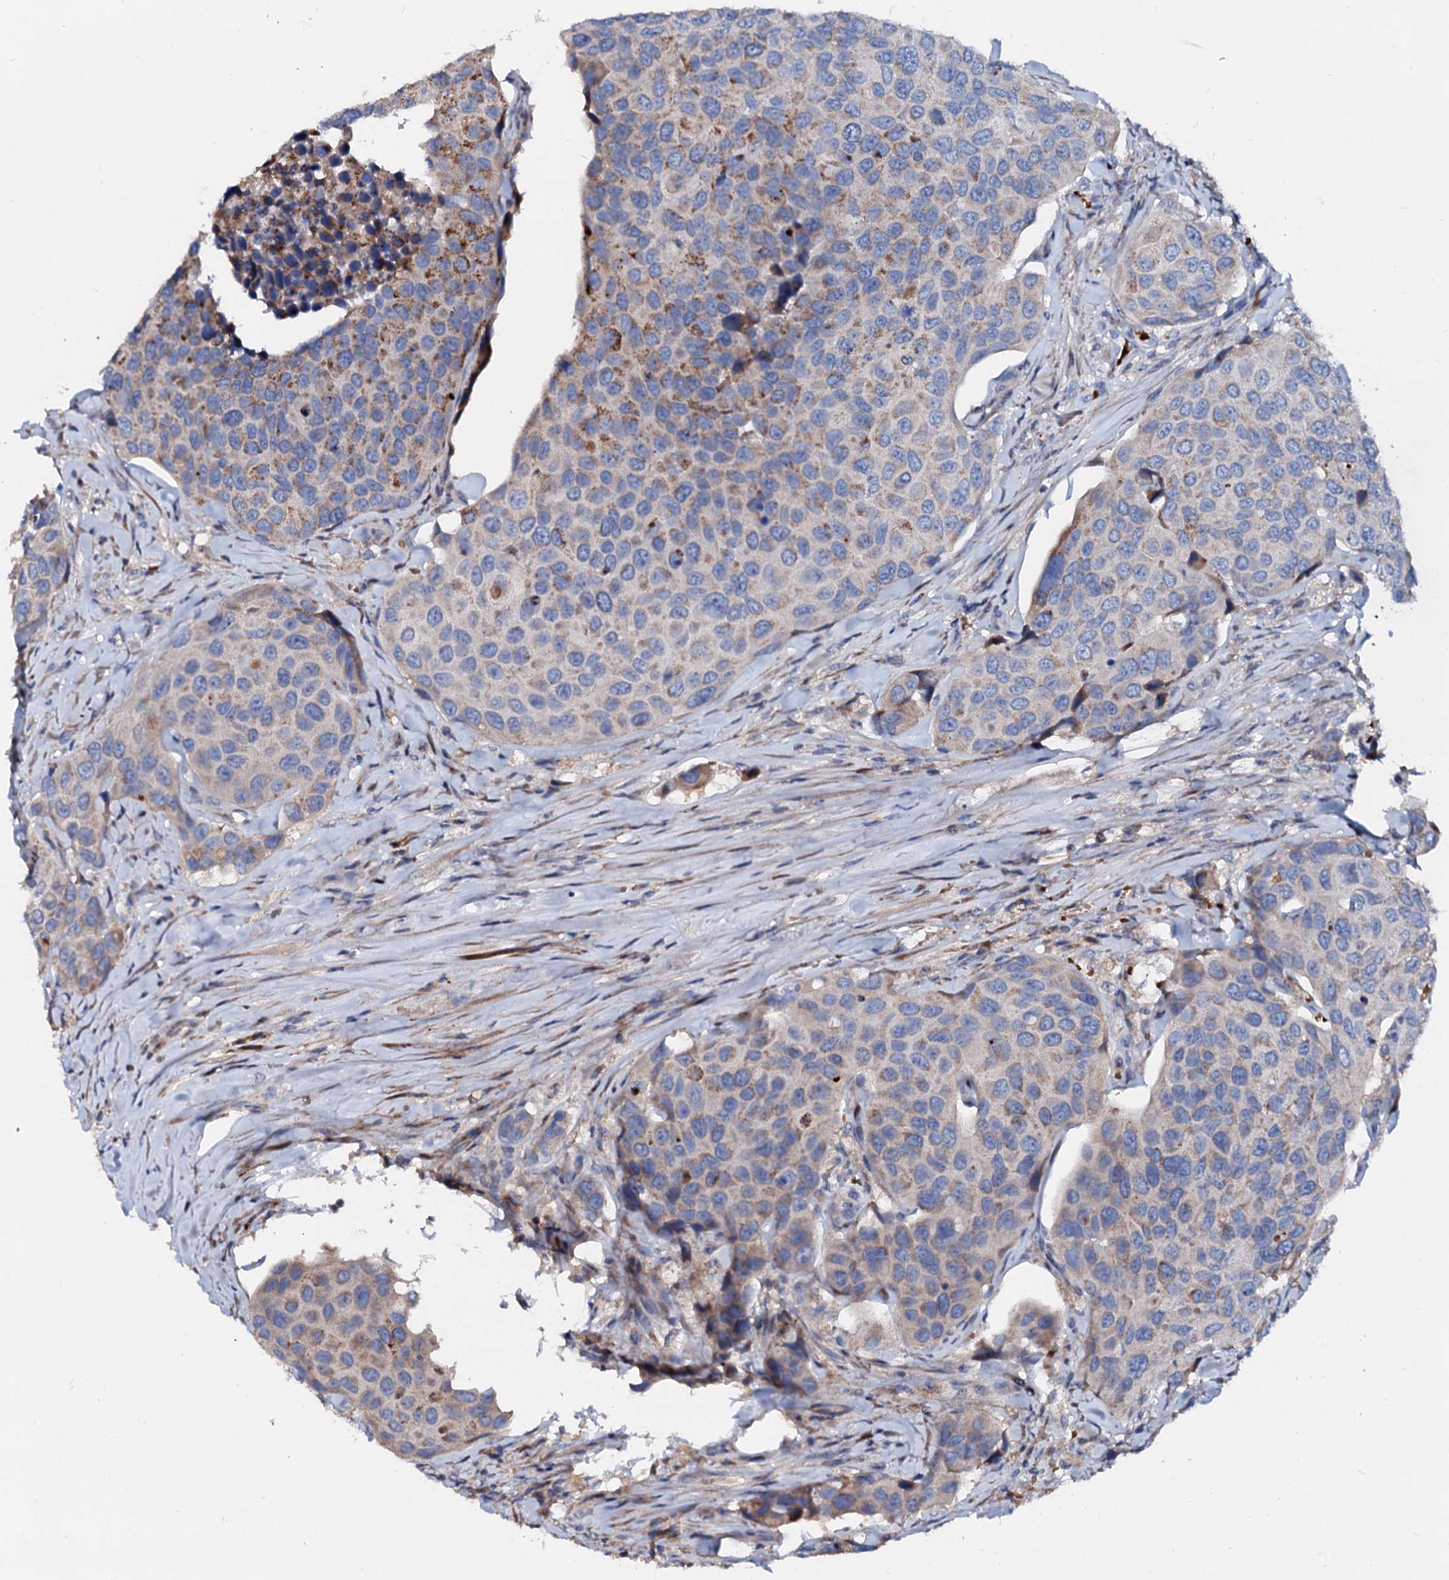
{"staining": {"intensity": "moderate", "quantity": "<25%", "location": "cytoplasmic/membranous"}, "tissue": "urothelial cancer", "cell_type": "Tumor cells", "image_type": "cancer", "snomed": [{"axis": "morphology", "description": "Urothelial carcinoma, High grade"}, {"axis": "topography", "description": "Urinary bladder"}], "caption": "Urothelial carcinoma (high-grade) stained for a protein shows moderate cytoplasmic/membranous positivity in tumor cells.", "gene": "SLC10A7", "patient": {"sex": "male", "age": 74}}